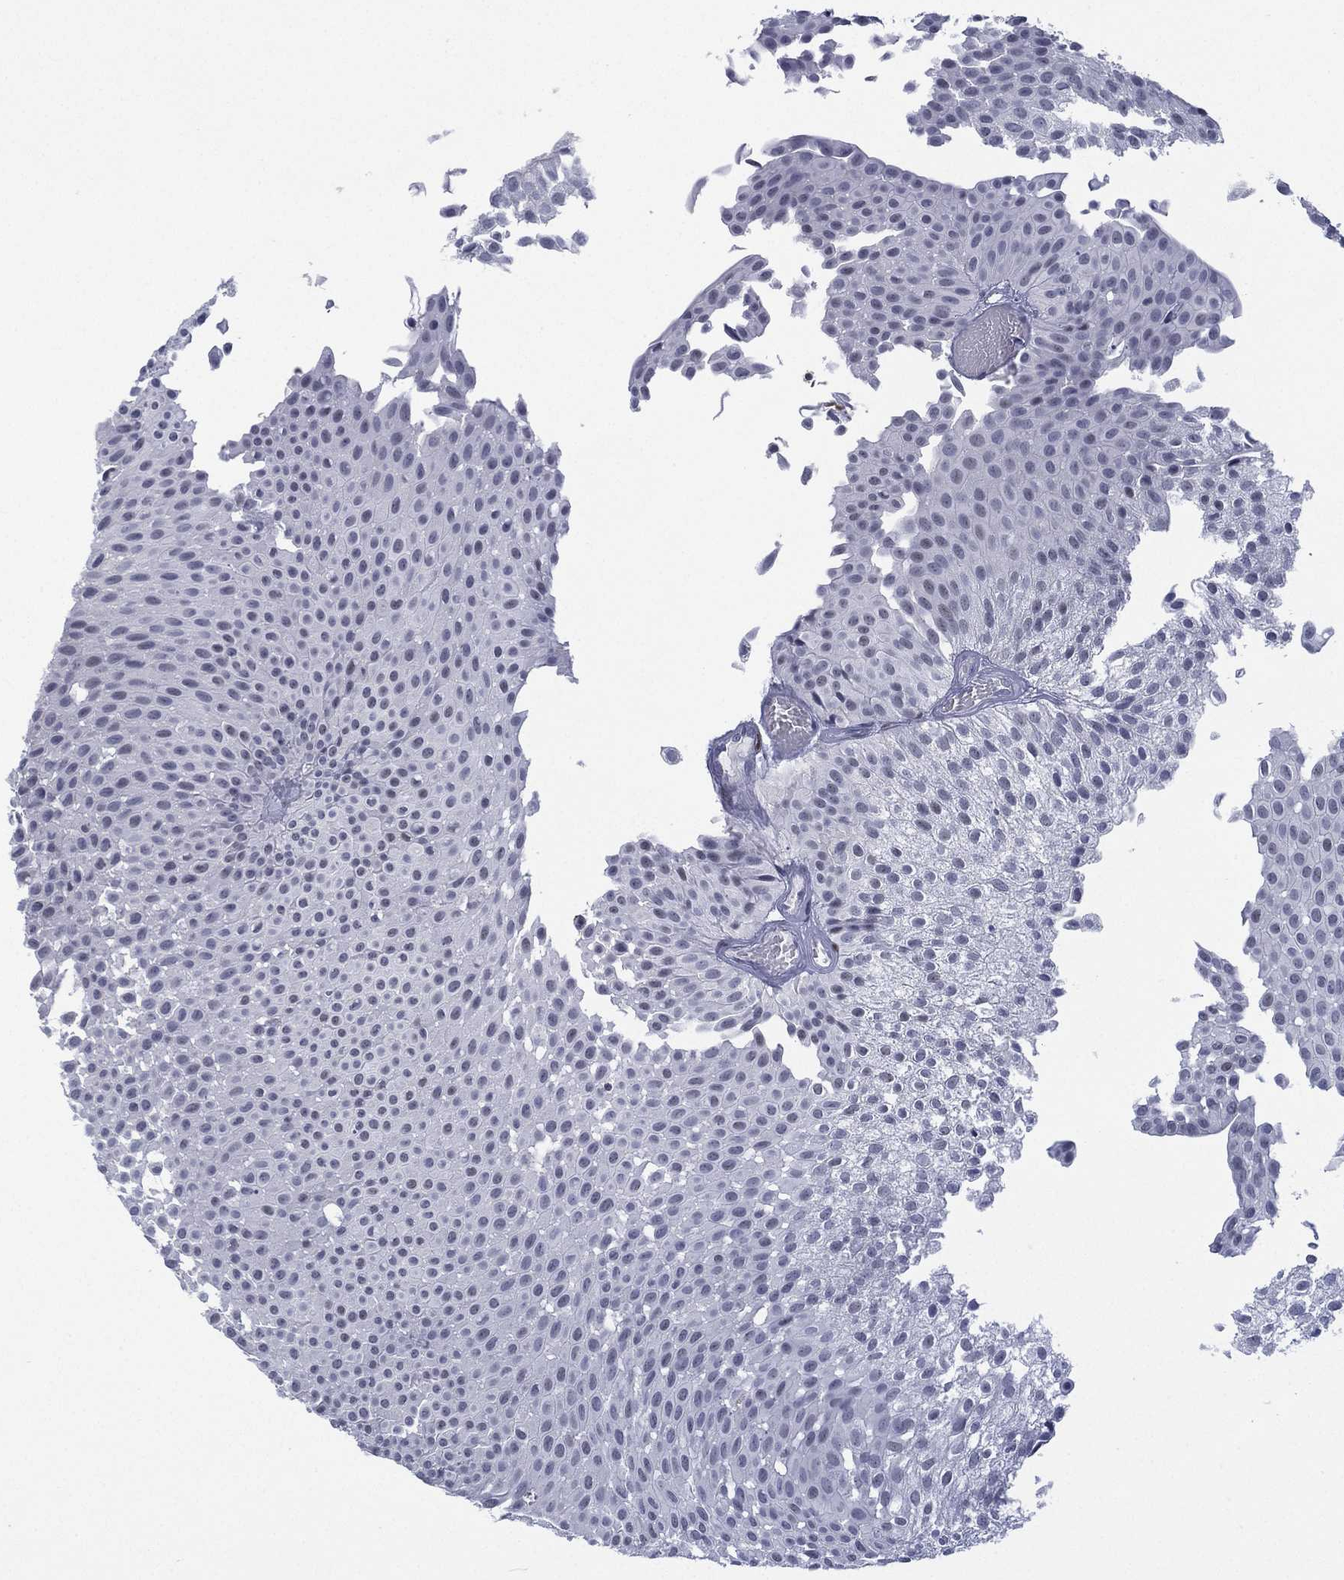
{"staining": {"intensity": "negative", "quantity": "none", "location": "none"}, "tissue": "urothelial cancer", "cell_type": "Tumor cells", "image_type": "cancer", "snomed": [{"axis": "morphology", "description": "Urothelial carcinoma, Low grade"}, {"axis": "topography", "description": "Urinary bladder"}], "caption": "This is a image of immunohistochemistry staining of urothelial cancer, which shows no expression in tumor cells.", "gene": "ZNF711", "patient": {"sex": "male", "age": 64}}